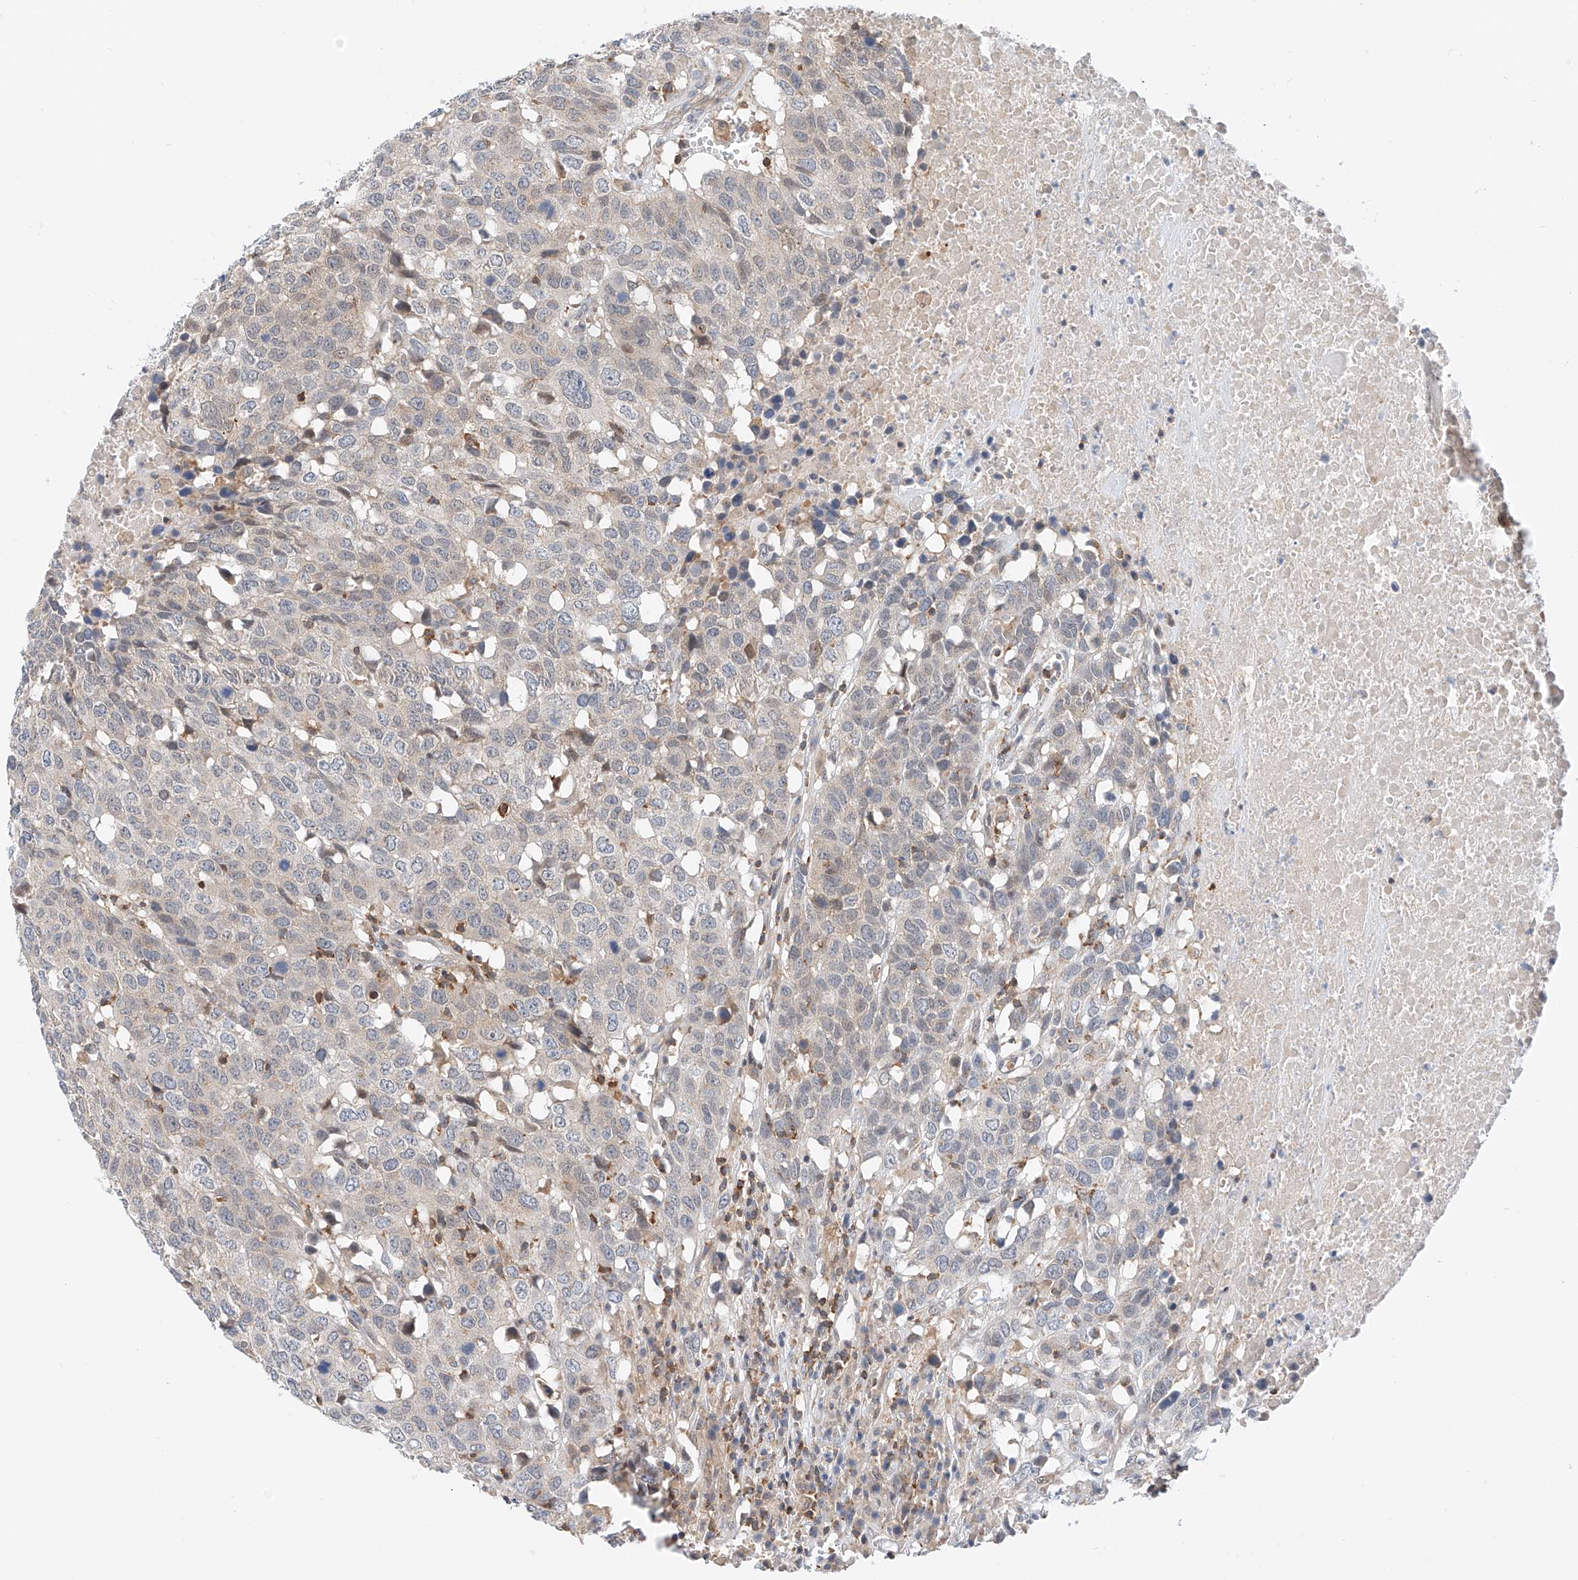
{"staining": {"intensity": "negative", "quantity": "none", "location": "none"}, "tissue": "head and neck cancer", "cell_type": "Tumor cells", "image_type": "cancer", "snomed": [{"axis": "morphology", "description": "Squamous cell carcinoma, NOS"}, {"axis": "topography", "description": "Head-Neck"}], "caption": "Human head and neck cancer (squamous cell carcinoma) stained for a protein using IHC reveals no staining in tumor cells.", "gene": "MFN2", "patient": {"sex": "male", "age": 66}}